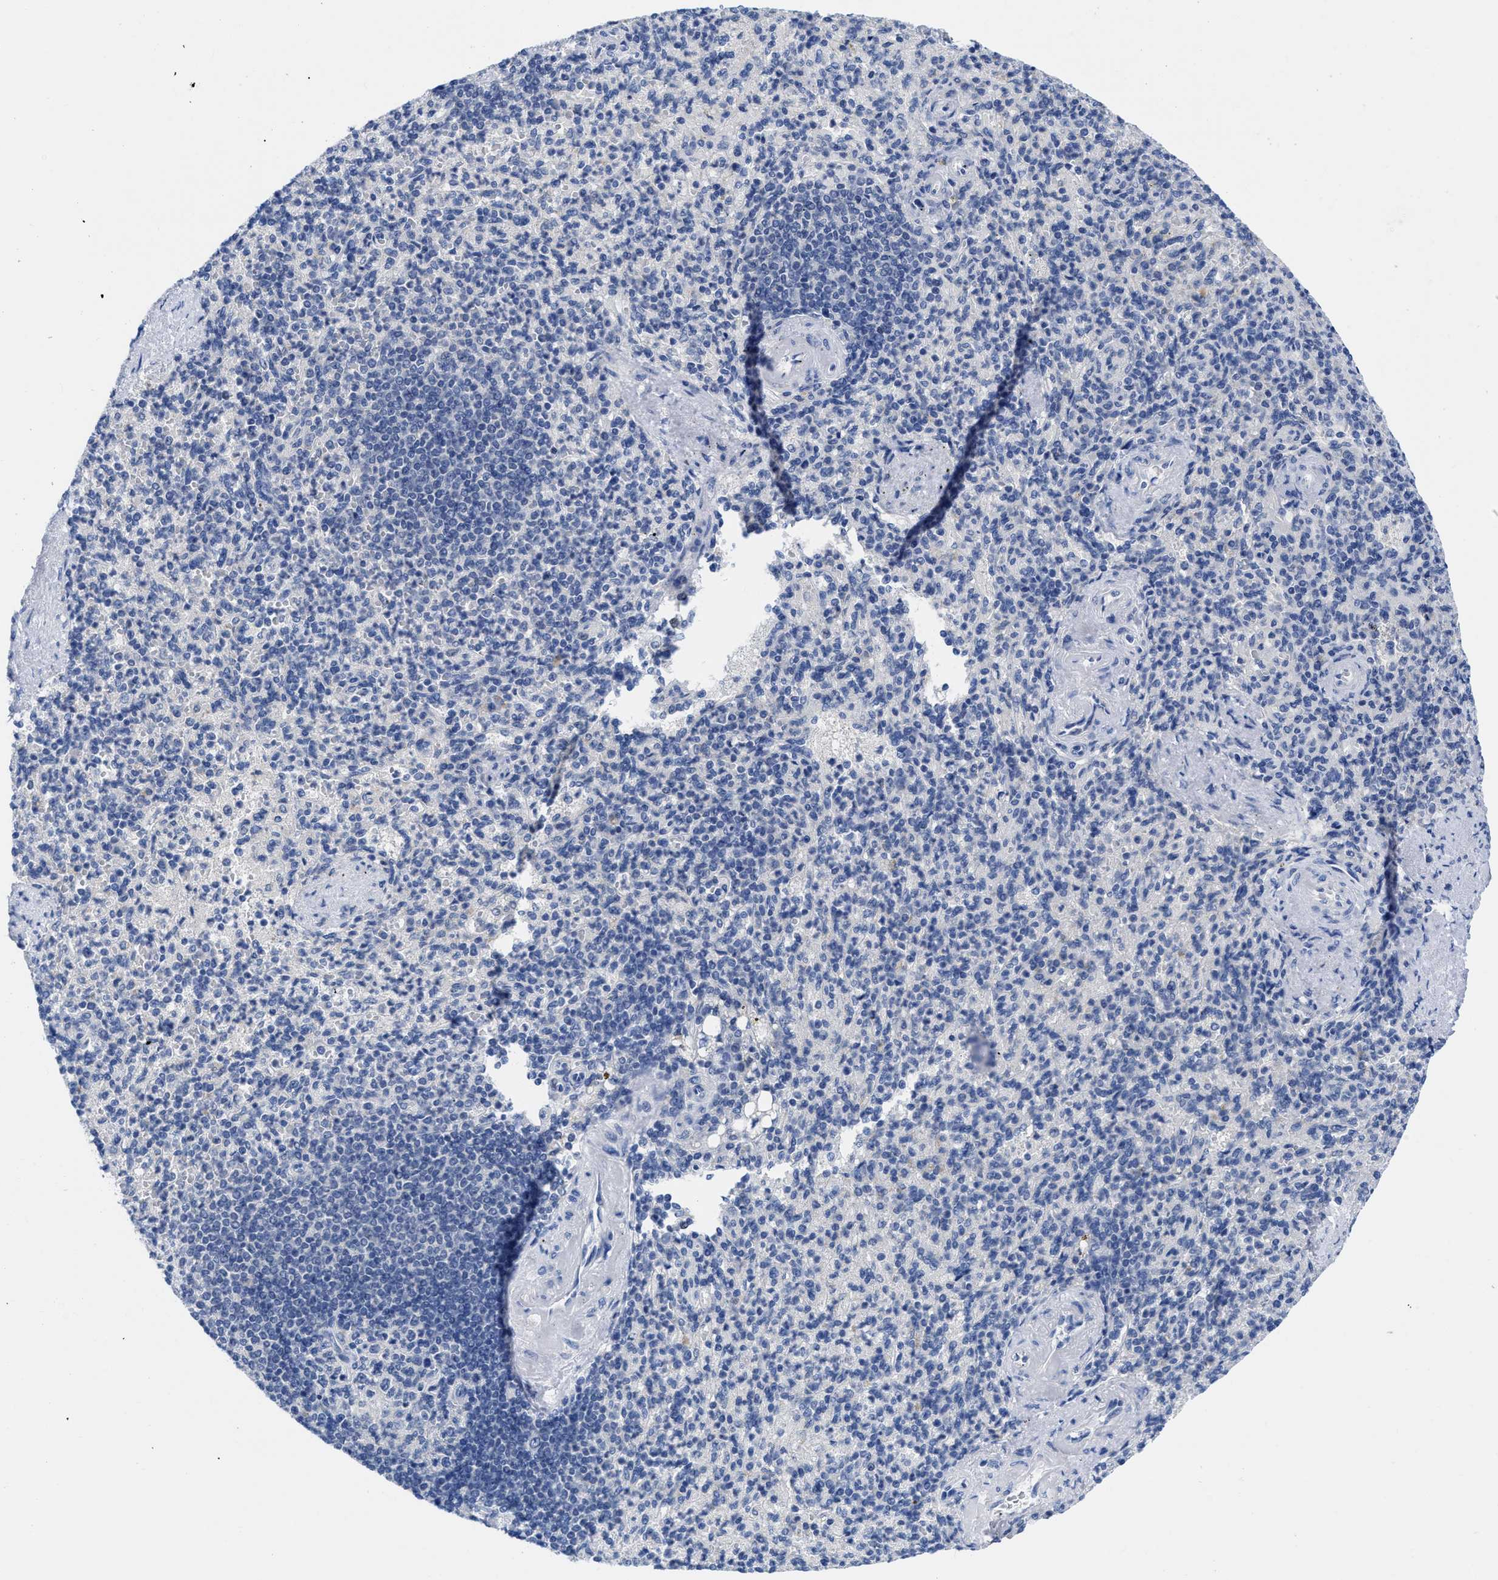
{"staining": {"intensity": "negative", "quantity": "none", "location": "none"}, "tissue": "spleen", "cell_type": "Cells in red pulp", "image_type": "normal", "snomed": [{"axis": "morphology", "description": "Normal tissue, NOS"}, {"axis": "topography", "description": "Spleen"}], "caption": "DAB (3,3'-diaminobenzidine) immunohistochemical staining of benign spleen exhibits no significant expression in cells in red pulp.", "gene": "PYY", "patient": {"sex": "female", "age": 74}}